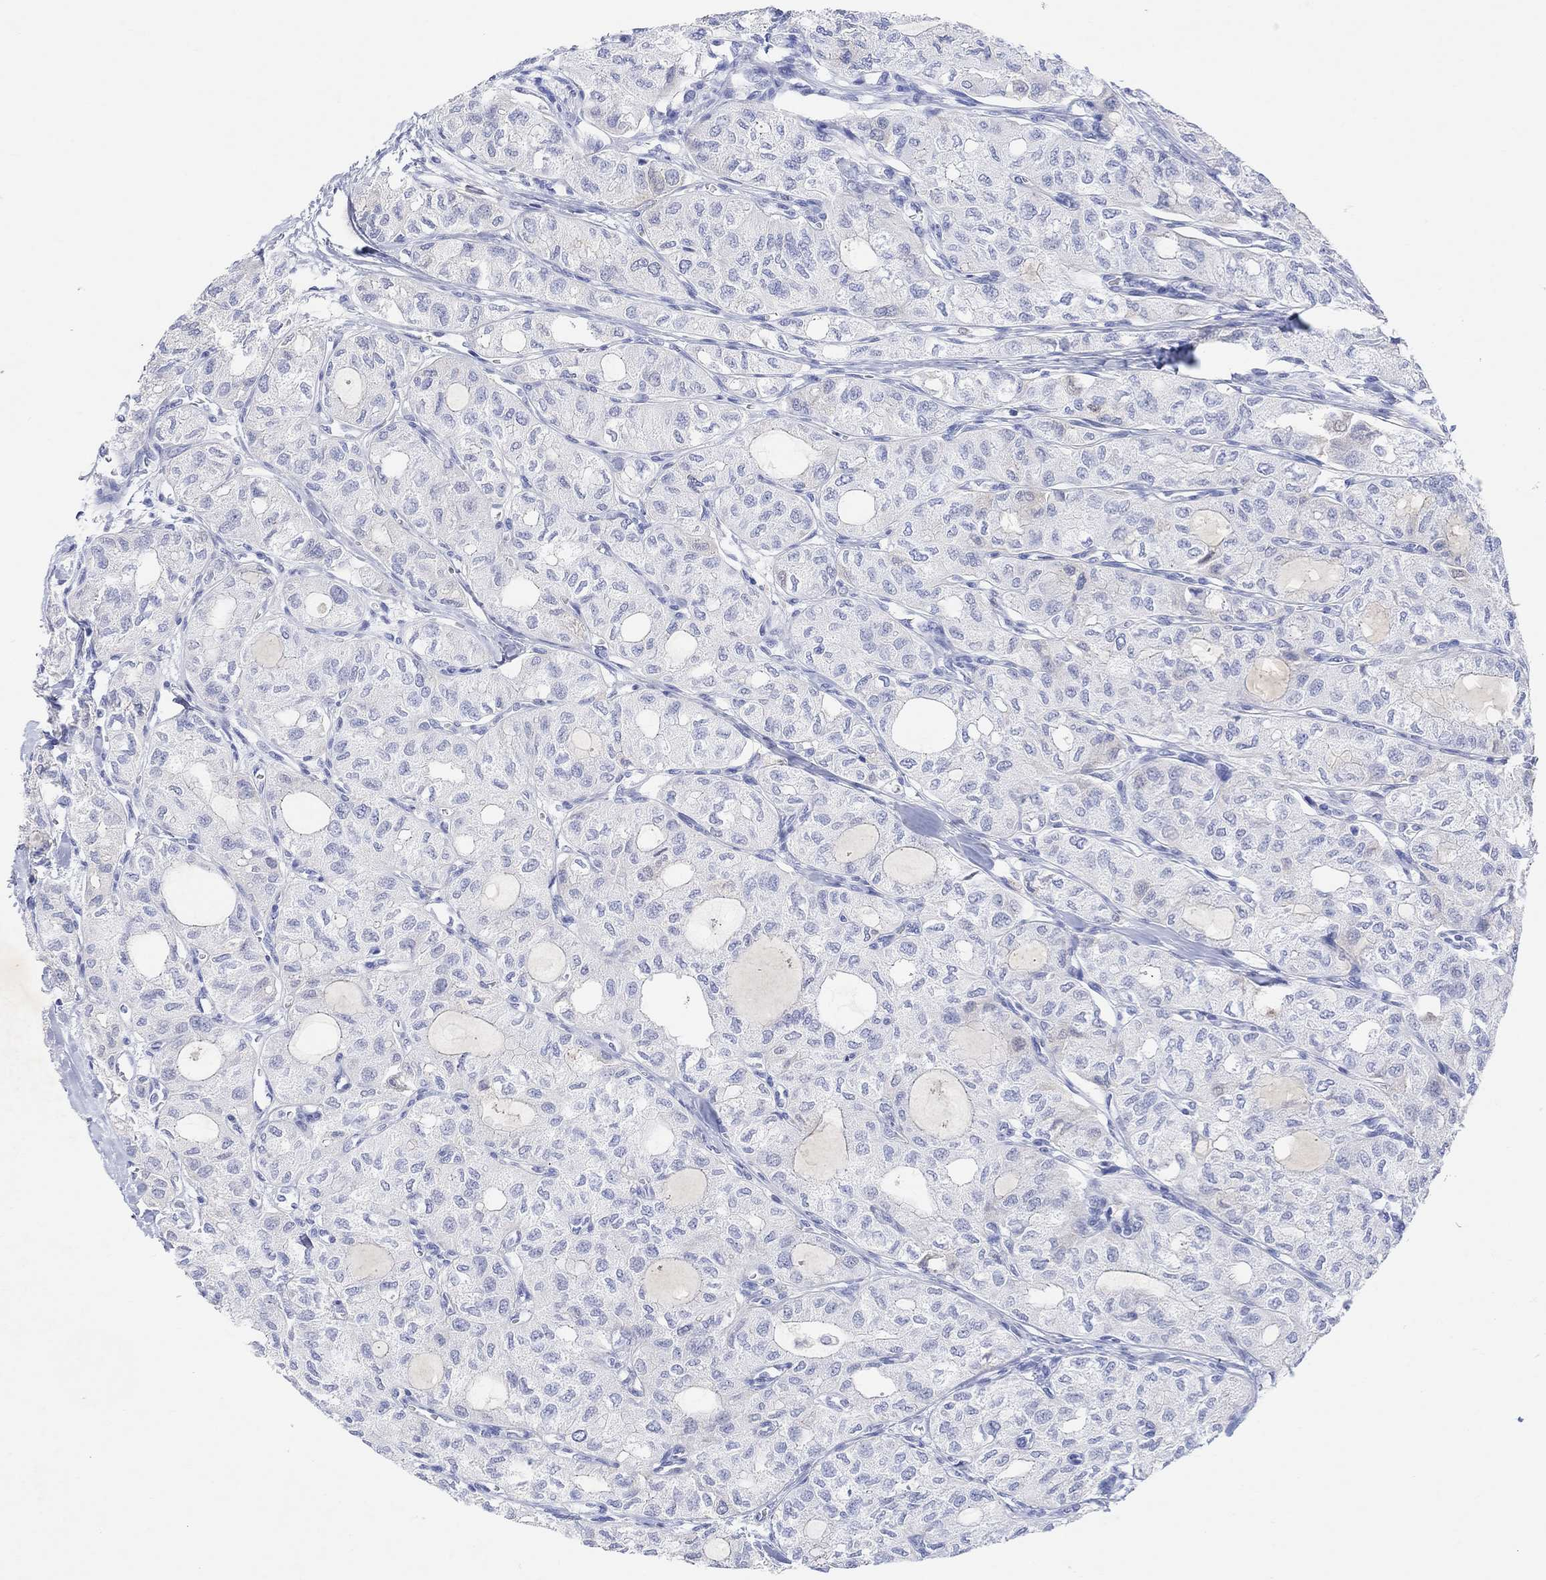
{"staining": {"intensity": "negative", "quantity": "none", "location": "none"}, "tissue": "thyroid cancer", "cell_type": "Tumor cells", "image_type": "cancer", "snomed": [{"axis": "morphology", "description": "Follicular adenoma carcinoma, NOS"}, {"axis": "topography", "description": "Thyroid gland"}], "caption": "Immunohistochemical staining of human follicular adenoma carcinoma (thyroid) displays no significant expression in tumor cells. (DAB immunohistochemistry (IHC), high magnification).", "gene": "TYR", "patient": {"sex": "male", "age": 75}}